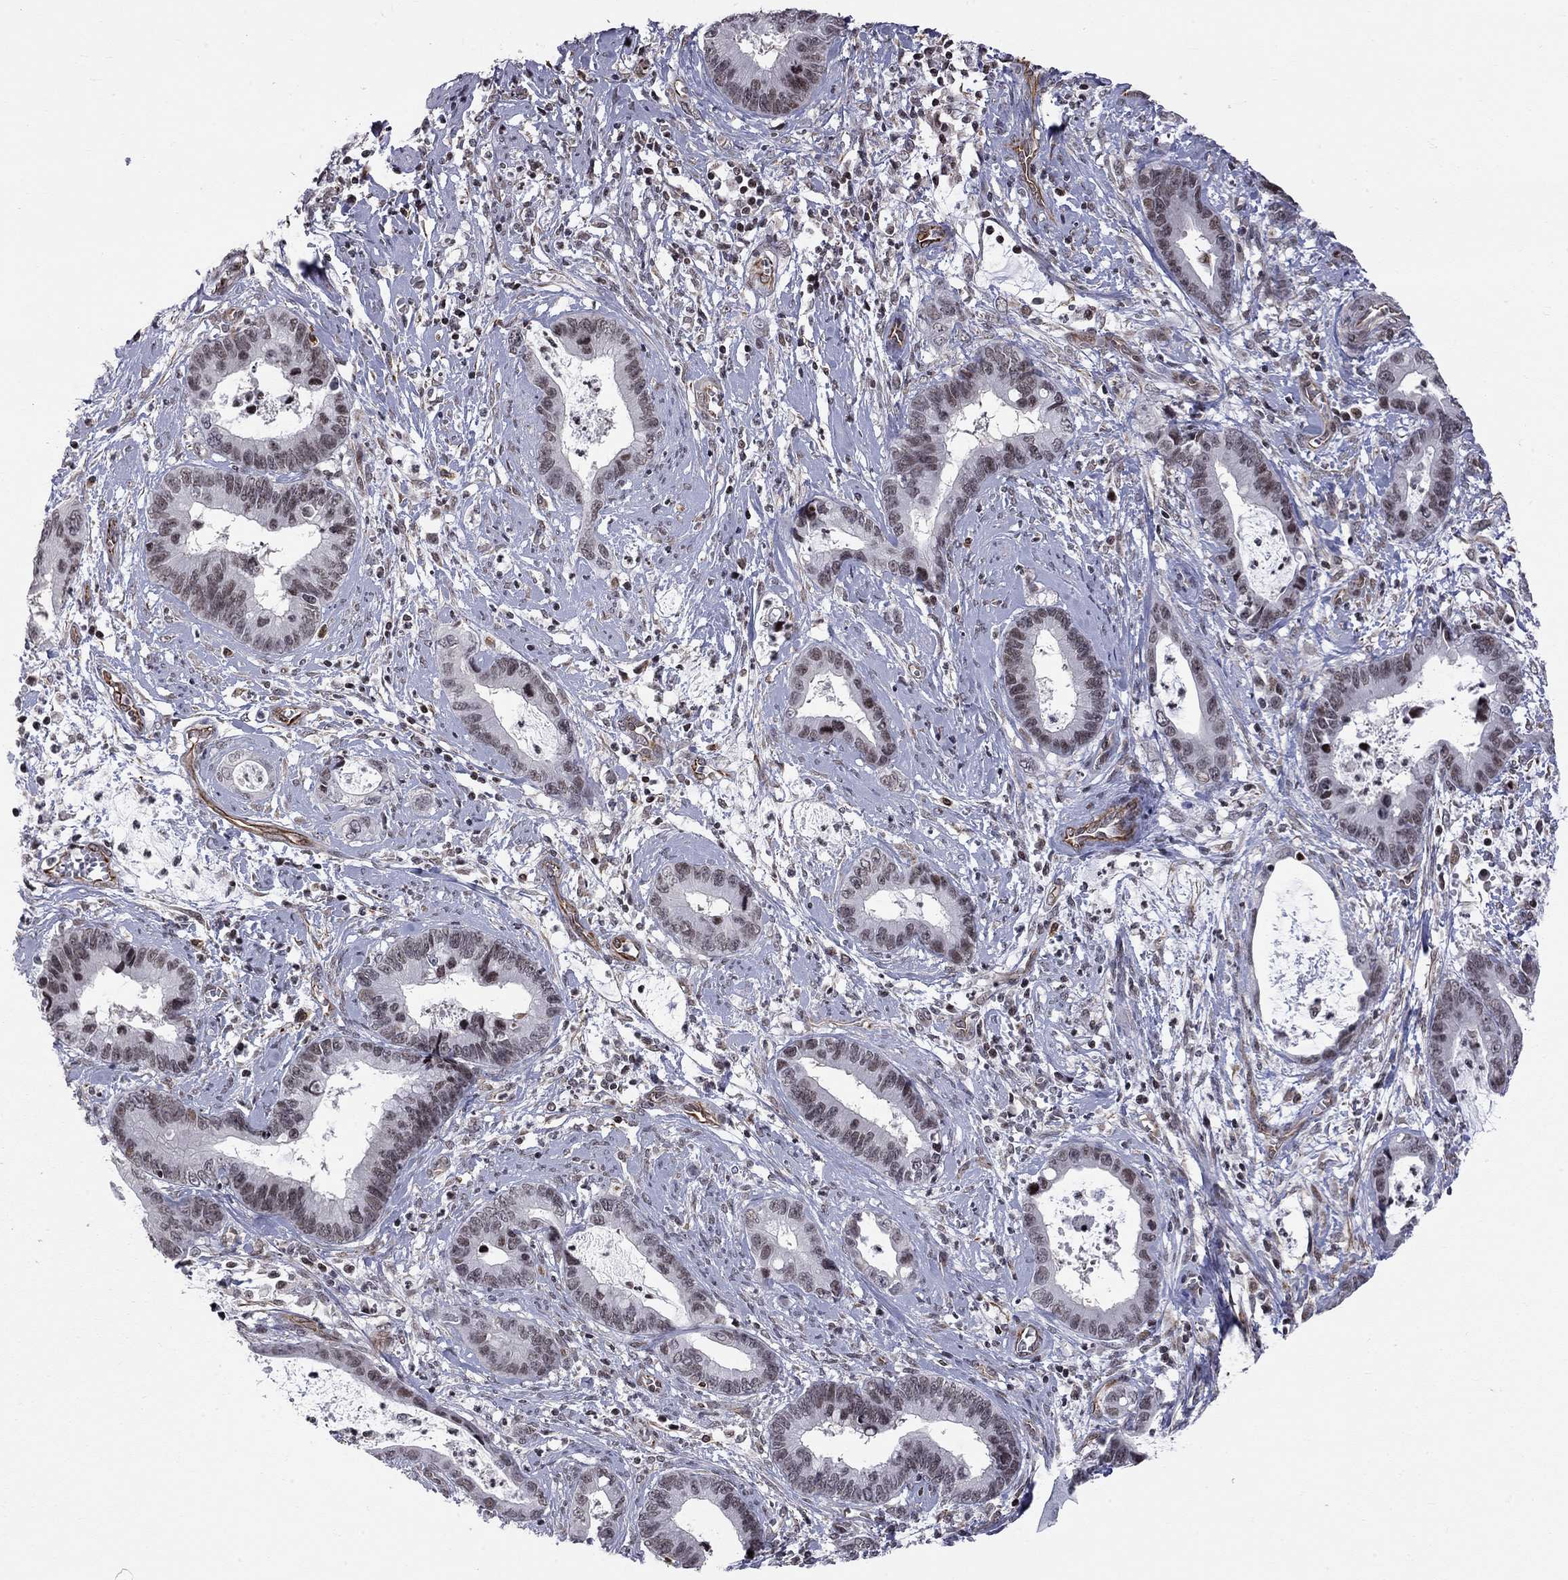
{"staining": {"intensity": "negative", "quantity": "none", "location": "none"}, "tissue": "cervical cancer", "cell_type": "Tumor cells", "image_type": "cancer", "snomed": [{"axis": "morphology", "description": "Adenocarcinoma, NOS"}, {"axis": "topography", "description": "Cervix"}], "caption": "Cervical adenocarcinoma was stained to show a protein in brown. There is no significant positivity in tumor cells.", "gene": "MTNR1B", "patient": {"sex": "female", "age": 44}}